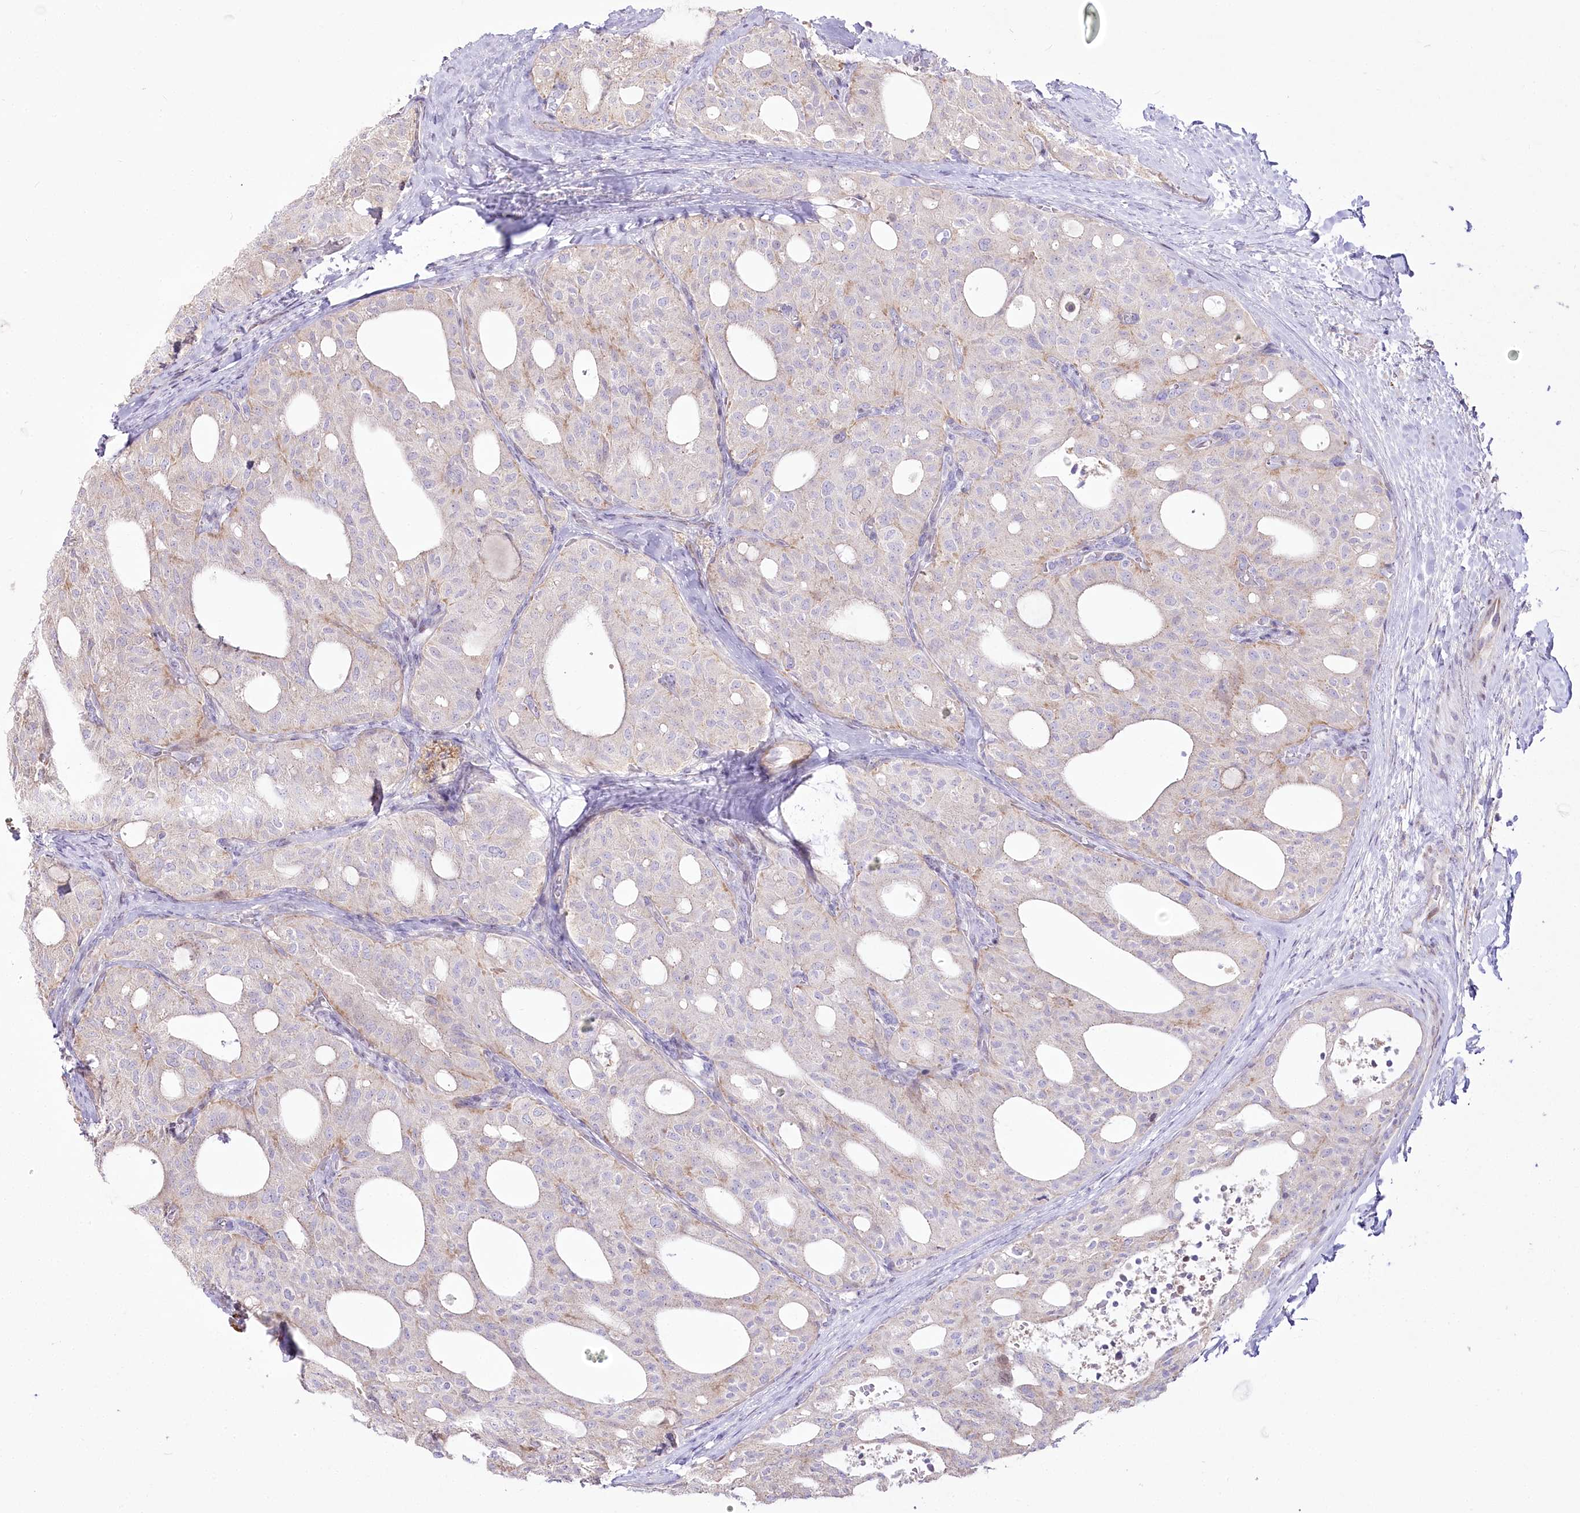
{"staining": {"intensity": "weak", "quantity": "<25%", "location": "cytoplasmic/membranous"}, "tissue": "thyroid cancer", "cell_type": "Tumor cells", "image_type": "cancer", "snomed": [{"axis": "morphology", "description": "Follicular adenoma carcinoma, NOS"}, {"axis": "topography", "description": "Thyroid gland"}], "caption": "This is a micrograph of immunohistochemistry staining of follicular adenoma carcinoma (thyroid), which shows no staining in tumor cells.", "gene": "CEP164", "patient": {"sex": "male", "age": 75}}